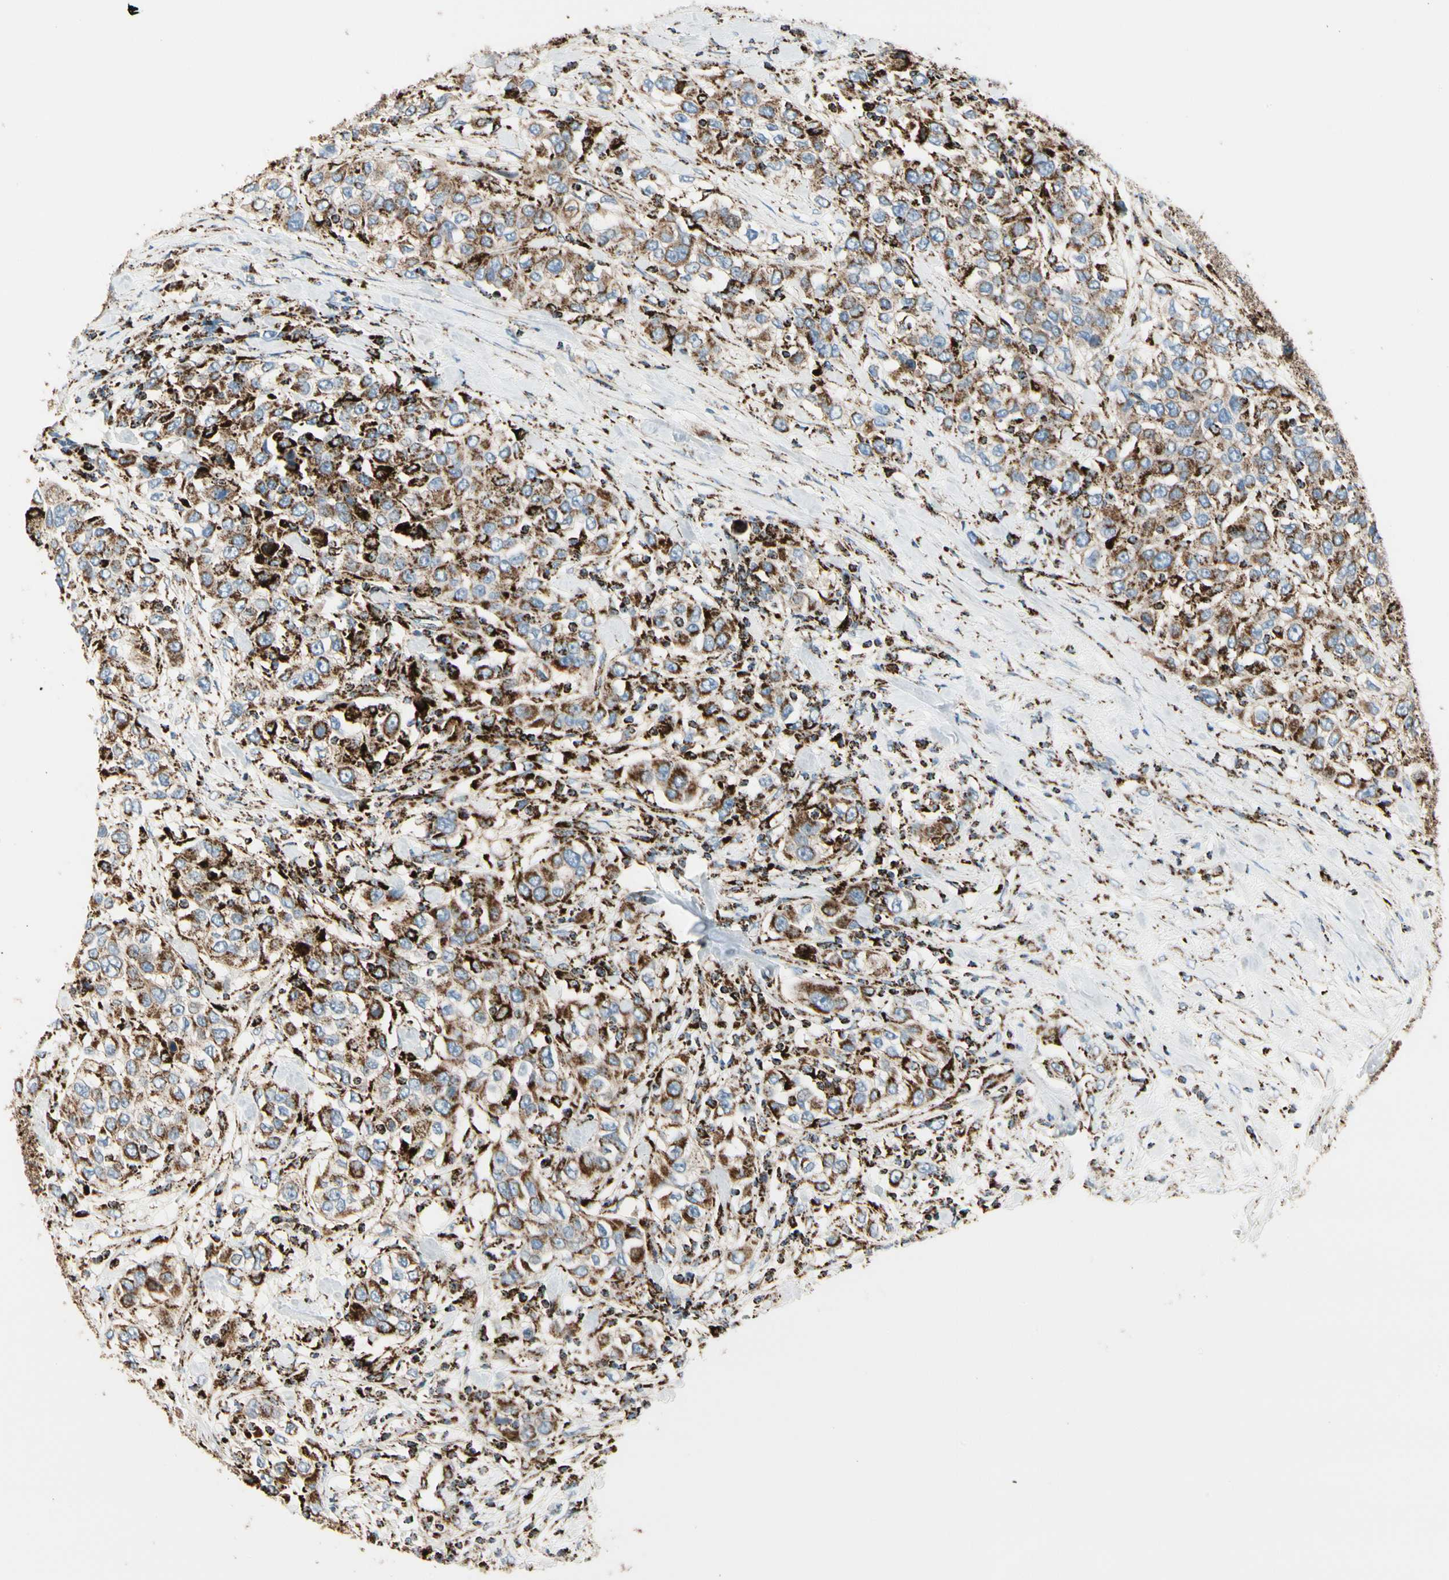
{"staining": {"intensity": "moderate", "quantity": ">75%", "location": "cytoplasmic/membranous"}, "tissue": "urothelial cancer", "cell_type": "Tumor cells", "image_type": "cancer", "snomed": [{"axis": "morphology", "description": "Urothelial carcinoma, High grade"}, {"axis": "topography", "description": "Urinary bladder"}], "caption": "Immunohistochemical staining of human urothelial cancer shows medium levels of moderate cytoplasmic/membranous staining in about >75% of tumor cells. The staining was performed using DAB (3,3'-diaminobenzidine) to visualize the protein expression in brown, while the nuclei were stained in blue with hematoxylin (Magnification: 20x).", "gene": "ME2", "patient": {"sex": "female", "age": 80}}